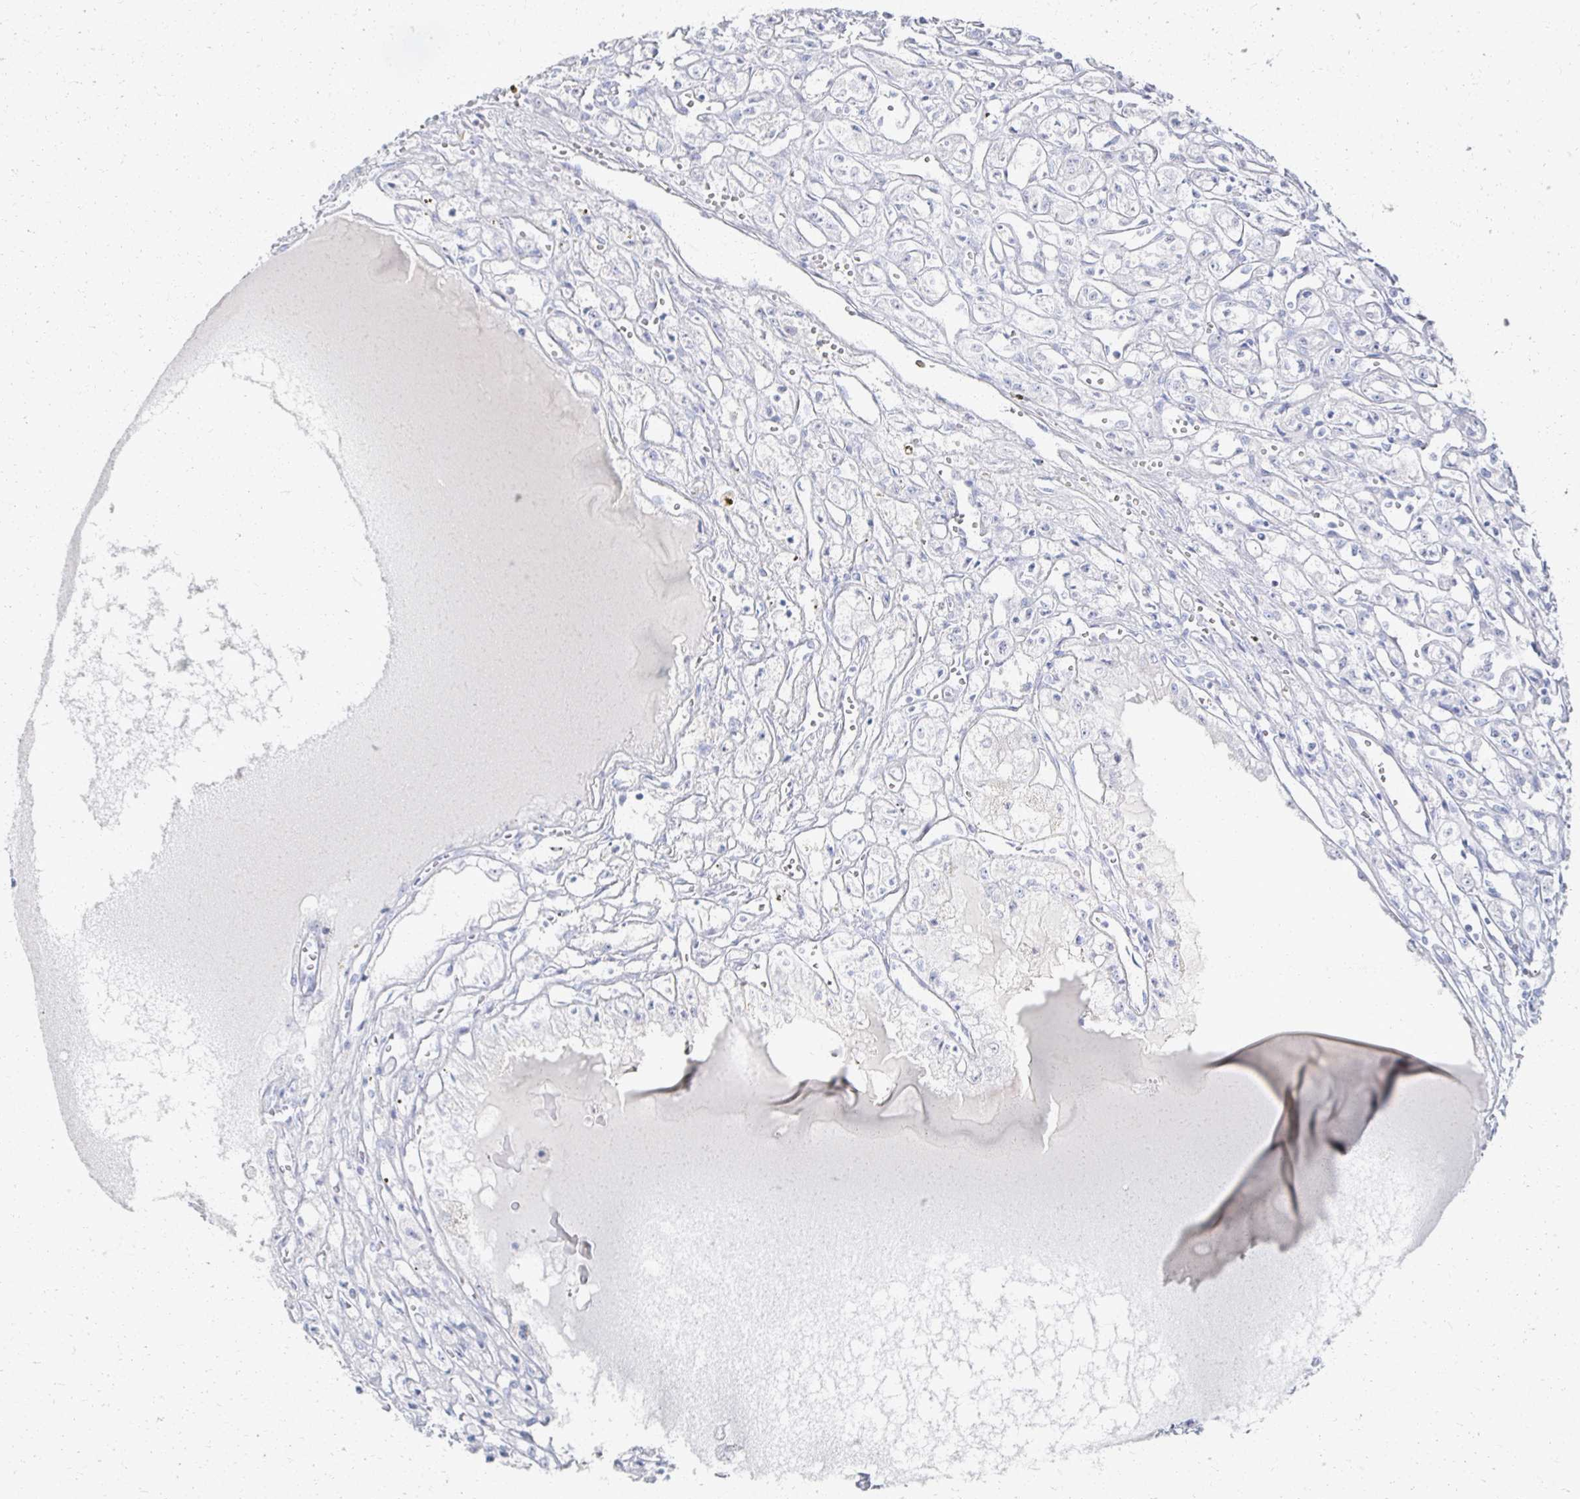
{"staining": {"intensity": "negative", "quantity": "none", "location": "none"}, "tissue": "renal cancer", "cell_type": "Tumor cells", "image_type": "cancer", "snomed": [{"axis": "morphology", "description": "Adenocarcinoma, NOS"}, {"axis": "topography", "description": "Kidney"}], "caption": "A high-resolution photomicrograph shows IHC staining of renal cancer (adenocarcinoma), which exhibits no significant positivity in tumor cells.", "gene": "PRR20A", "patient": {"sex": "male", "age": 56}}